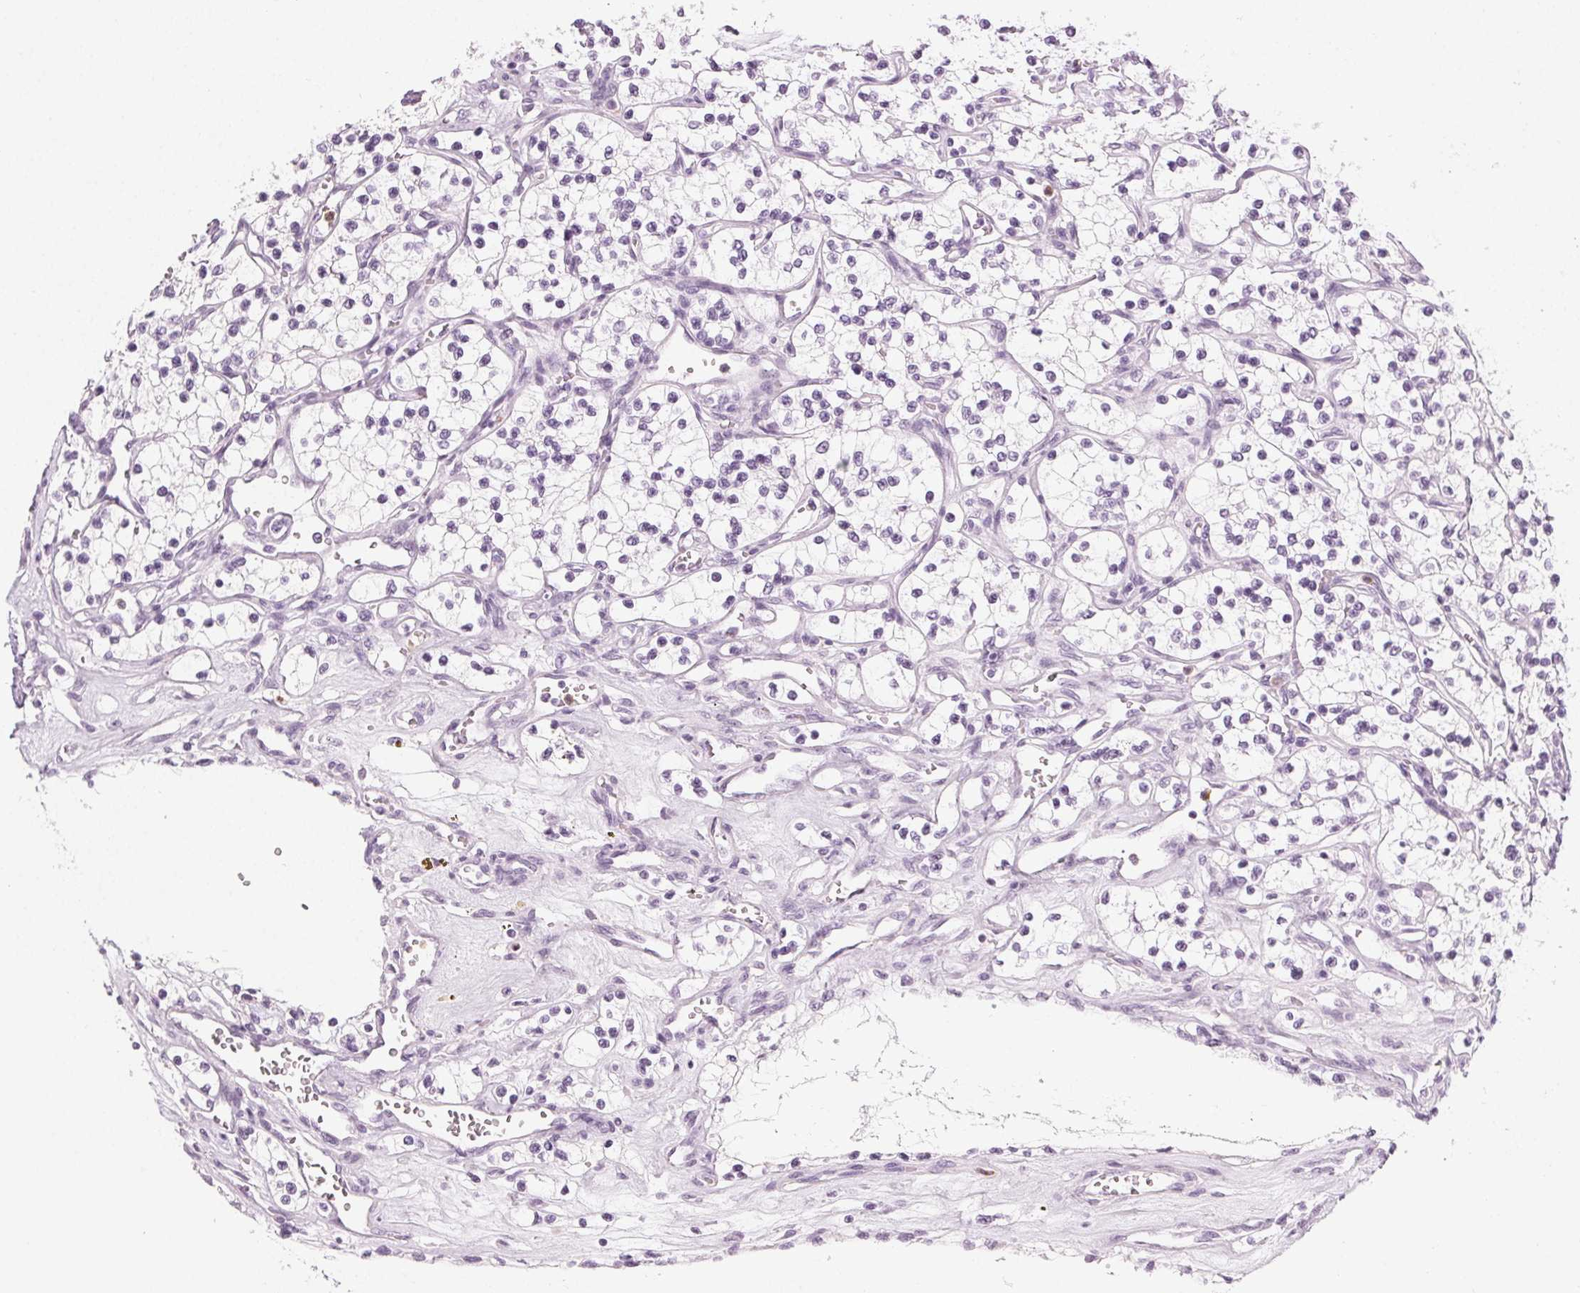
{"staining": {"intensity": "negative", "quantity": "none", "location": "none"}, "tissue": "renal cancer", "cell_type": "Tumor cells", "image_type": "cancer", "snomed": [{"axis": "morphology", "description": "Adenocarcinoma, NOS"}, {"axis": "topography", "description": "Kidney"}], "caption": "A high-resolution micrograph shows immunohistochemistry (IHC) staining of renal cancer, which demonstrates no significant expression in tumor cells.", "gene": "MPO", "patient": {"sex": "female", "age": 69}}